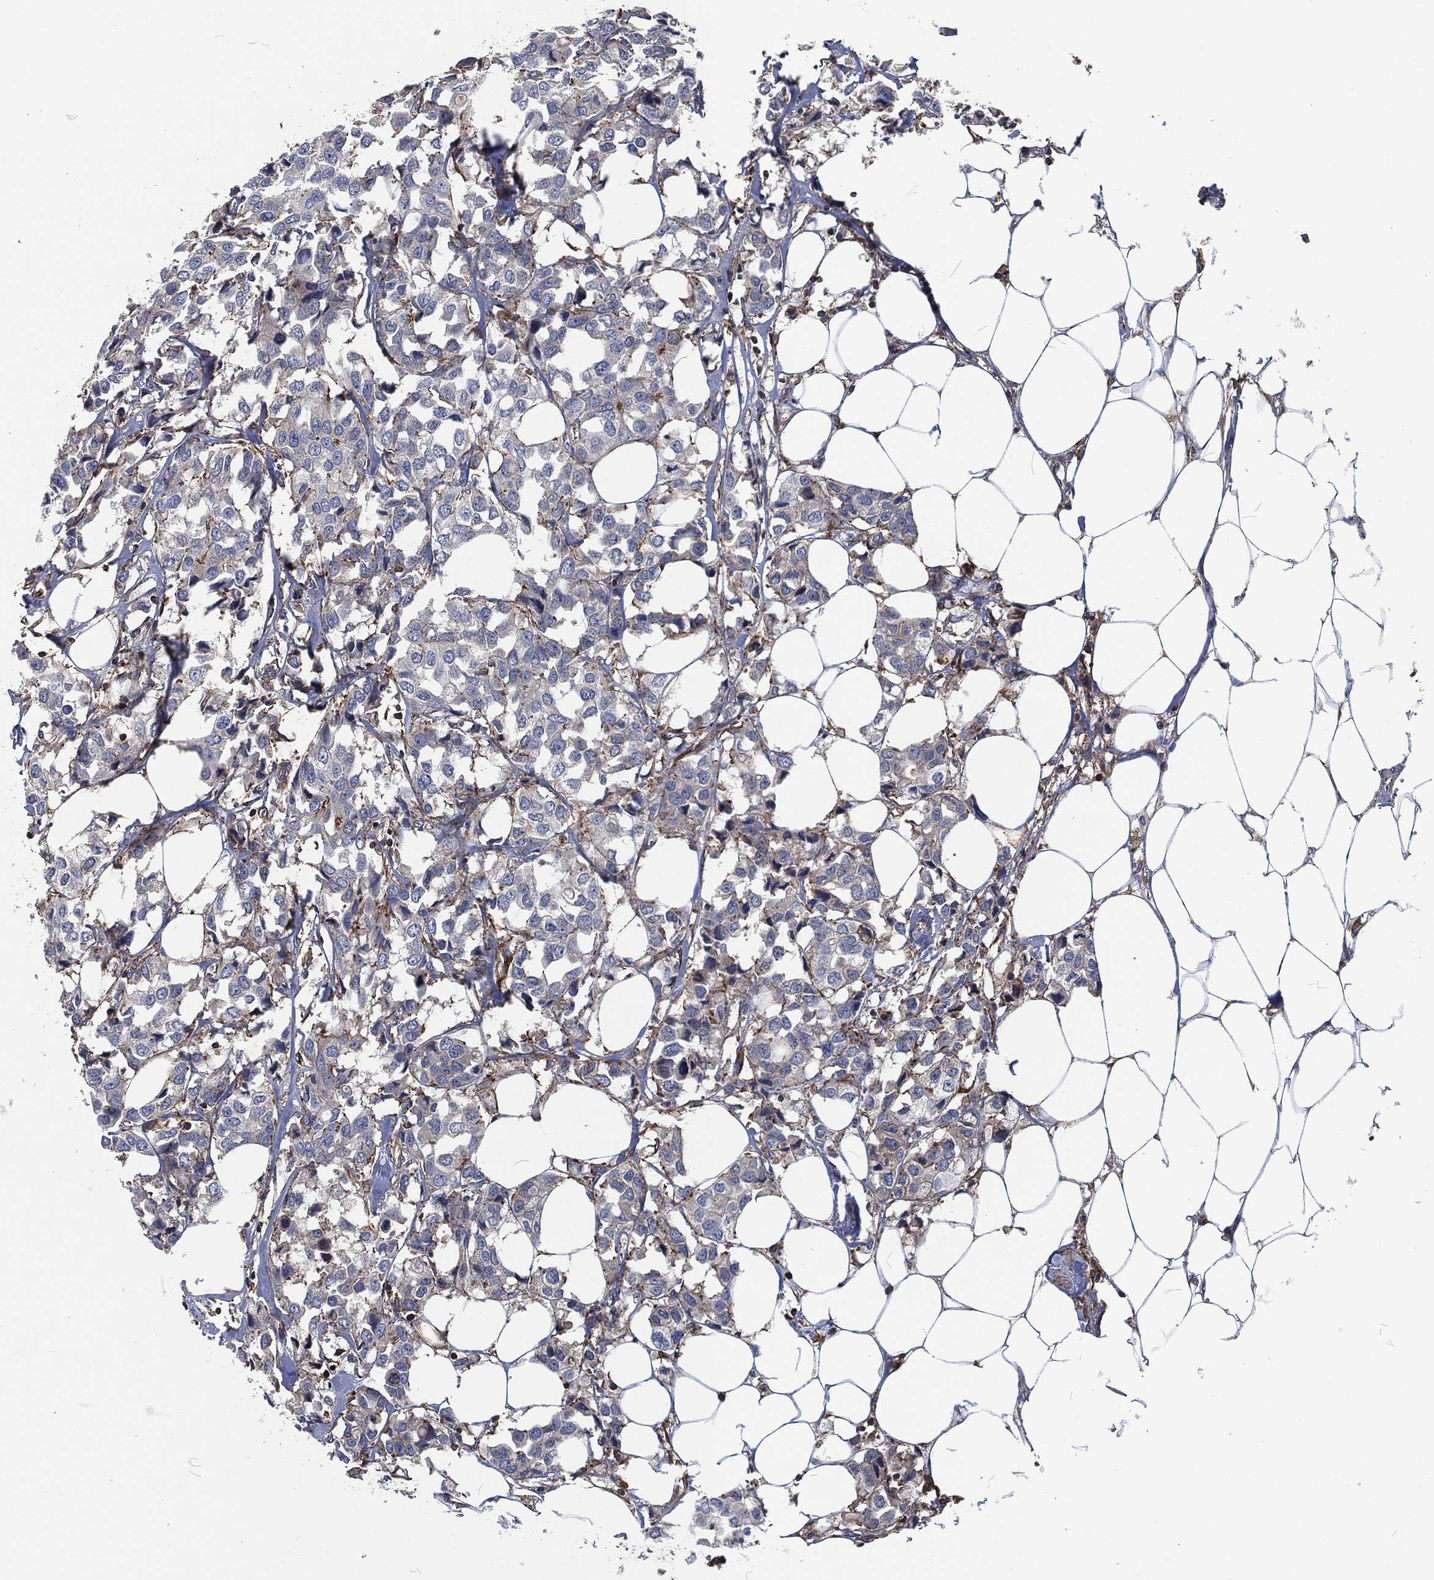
{"staining": {"intensity": "negative", "quantity": "none", "location": "none"}, "tissue": "breast cancer", "cell_type": "Tumor cells", "image_type": "cancer", "snomed": [{"axis": "morphology", "description": "Duct carcinoma"}, {"axis": "topography", "description": "Breast"}], "caption": "Protein analysis of breast cancer displays no significant expression in tumor cells. (IHC, brightfield microscopy, high magnification).", "gene": "LGALS9", "patient": {"sex": "female", "age": 80}}